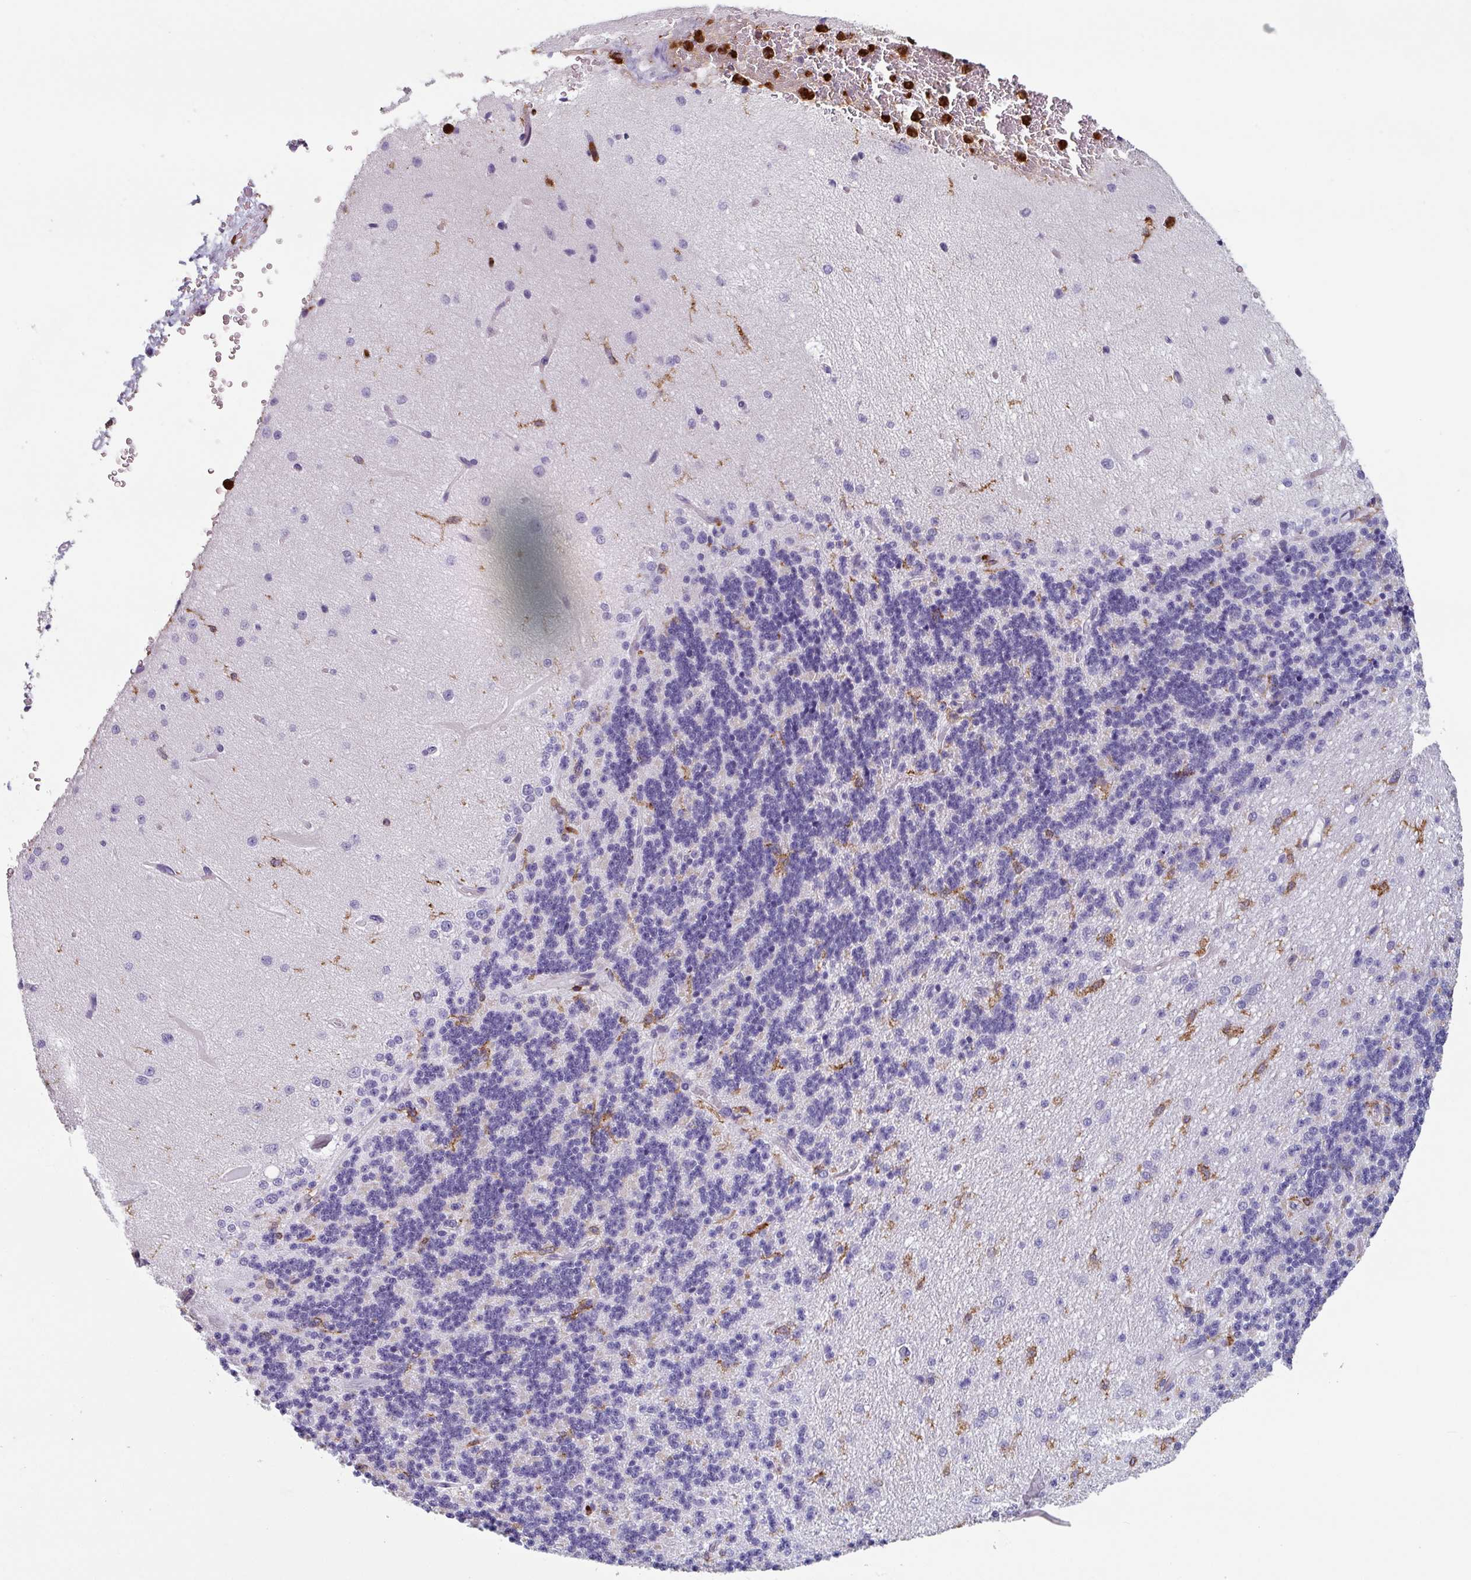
{"staining": {"intensity": "negative", "quantity": "none", "location": "none"}, "tissue": "cerebellum", "cell_type": "Cells in granular layer", "image_type": "normal", "snomed": [{"axis": "morphology", "description": "Normal tissue, NOS"}, {"axis": "topography", "description": "Cerebellum"}], "caption": "IHC image of normal cerebellum: human cerebellum stained with DAB (3,3'-diaminobenzidine) exhibits no significant protein staining in cells in granular layer.", "gene": "EXOSC5", "patient": {"sex": "female", "age": 29}}